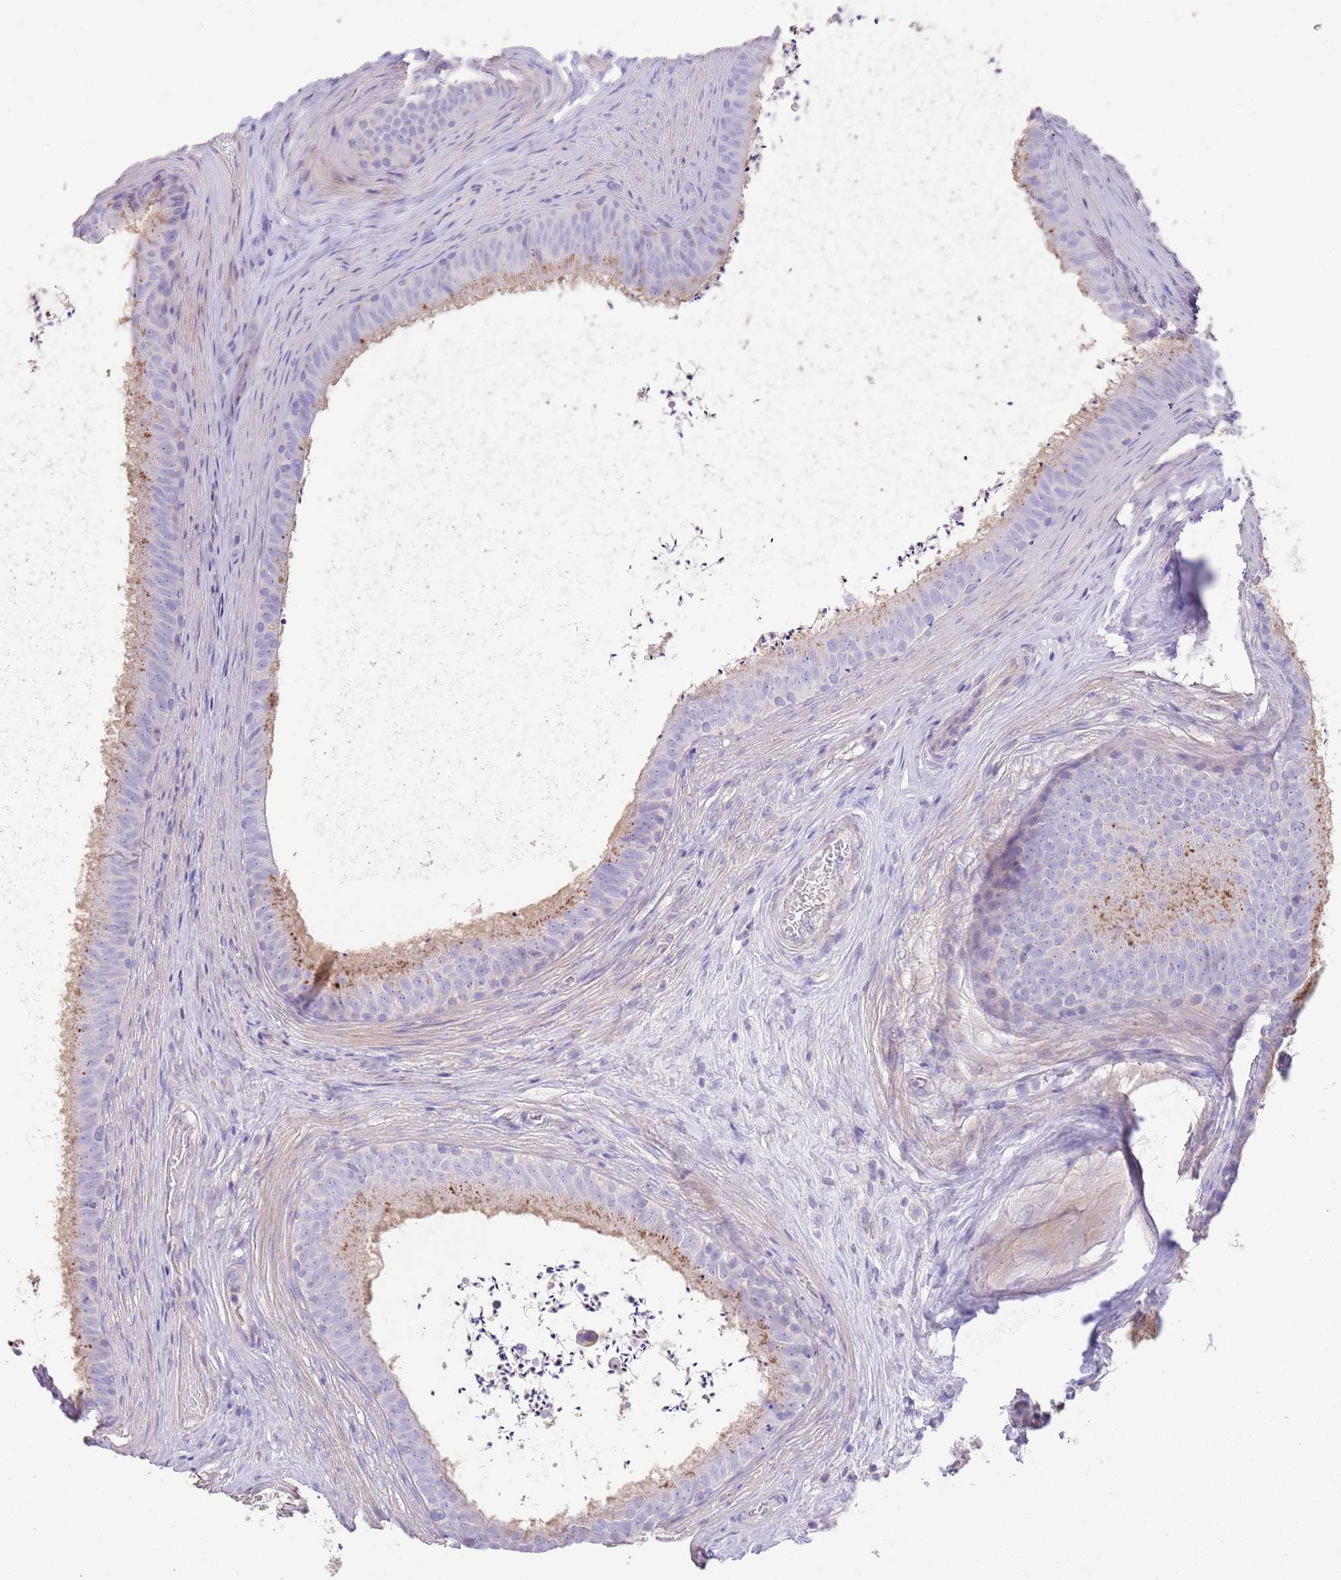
{"staining": {"intensity": "moderate", "quantity": "<25%", "location": "cytoplasmic/membranous"}, "tissue": "epididymis", "cell_type": "Glandular cells", "image_type": "normal", "snomed": [{"axis": "morphology", "description": "Normal tissue, NOS"}, {"axis": "topography", "description": "Testis"}, {"axis": "topography", "description": "Epididymis"}], "caption": "The histopathology image reveals a brown stain indicating the presence of a protein in the cytoplasmic/membranous of glandular cells in epididymis. (Brightfield microscopy of DAB IHC at high magnification).", "gene": "SFTPA1", "patient": {"sex": "male", "age": 41}}